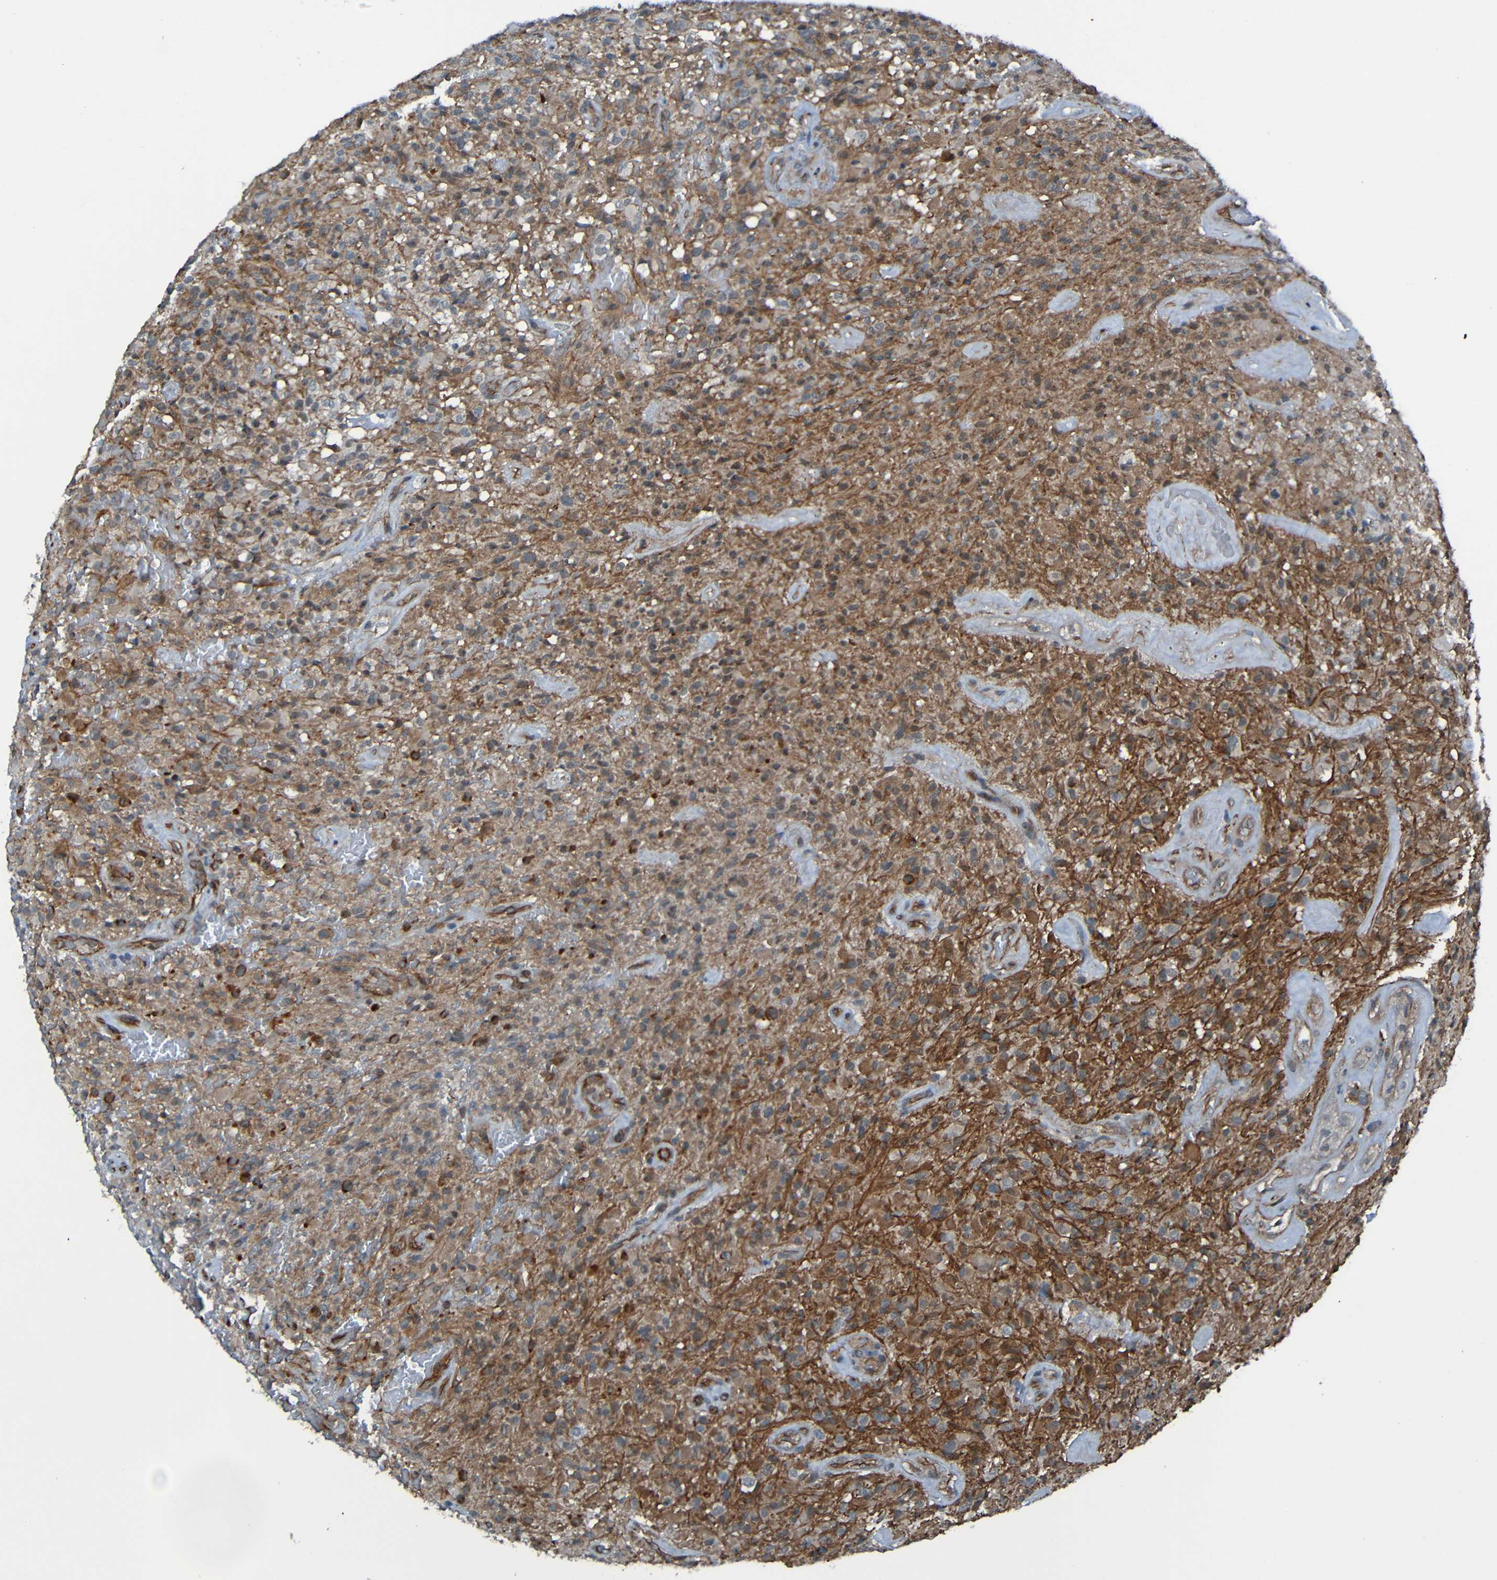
{"staining": {"intensity": "weak", "quantity": "<25%", "location": "cytoplasmic/membranous"}, "tissue": "glioma", "cell_type": "Tumor cells", "image_type": "cancer", "snomed": [{"axis": "morphology", "description": "Glioma, malignant, High grade"}, {"axis": "topography", "description": "Brain"}], "caption": "The immunohistochemistry image has no significant staining in tumor cells of malignant glioma (high-grade) tissue.", "gene": "LGR5", "patient": {"sex": "male", "age": 71}}